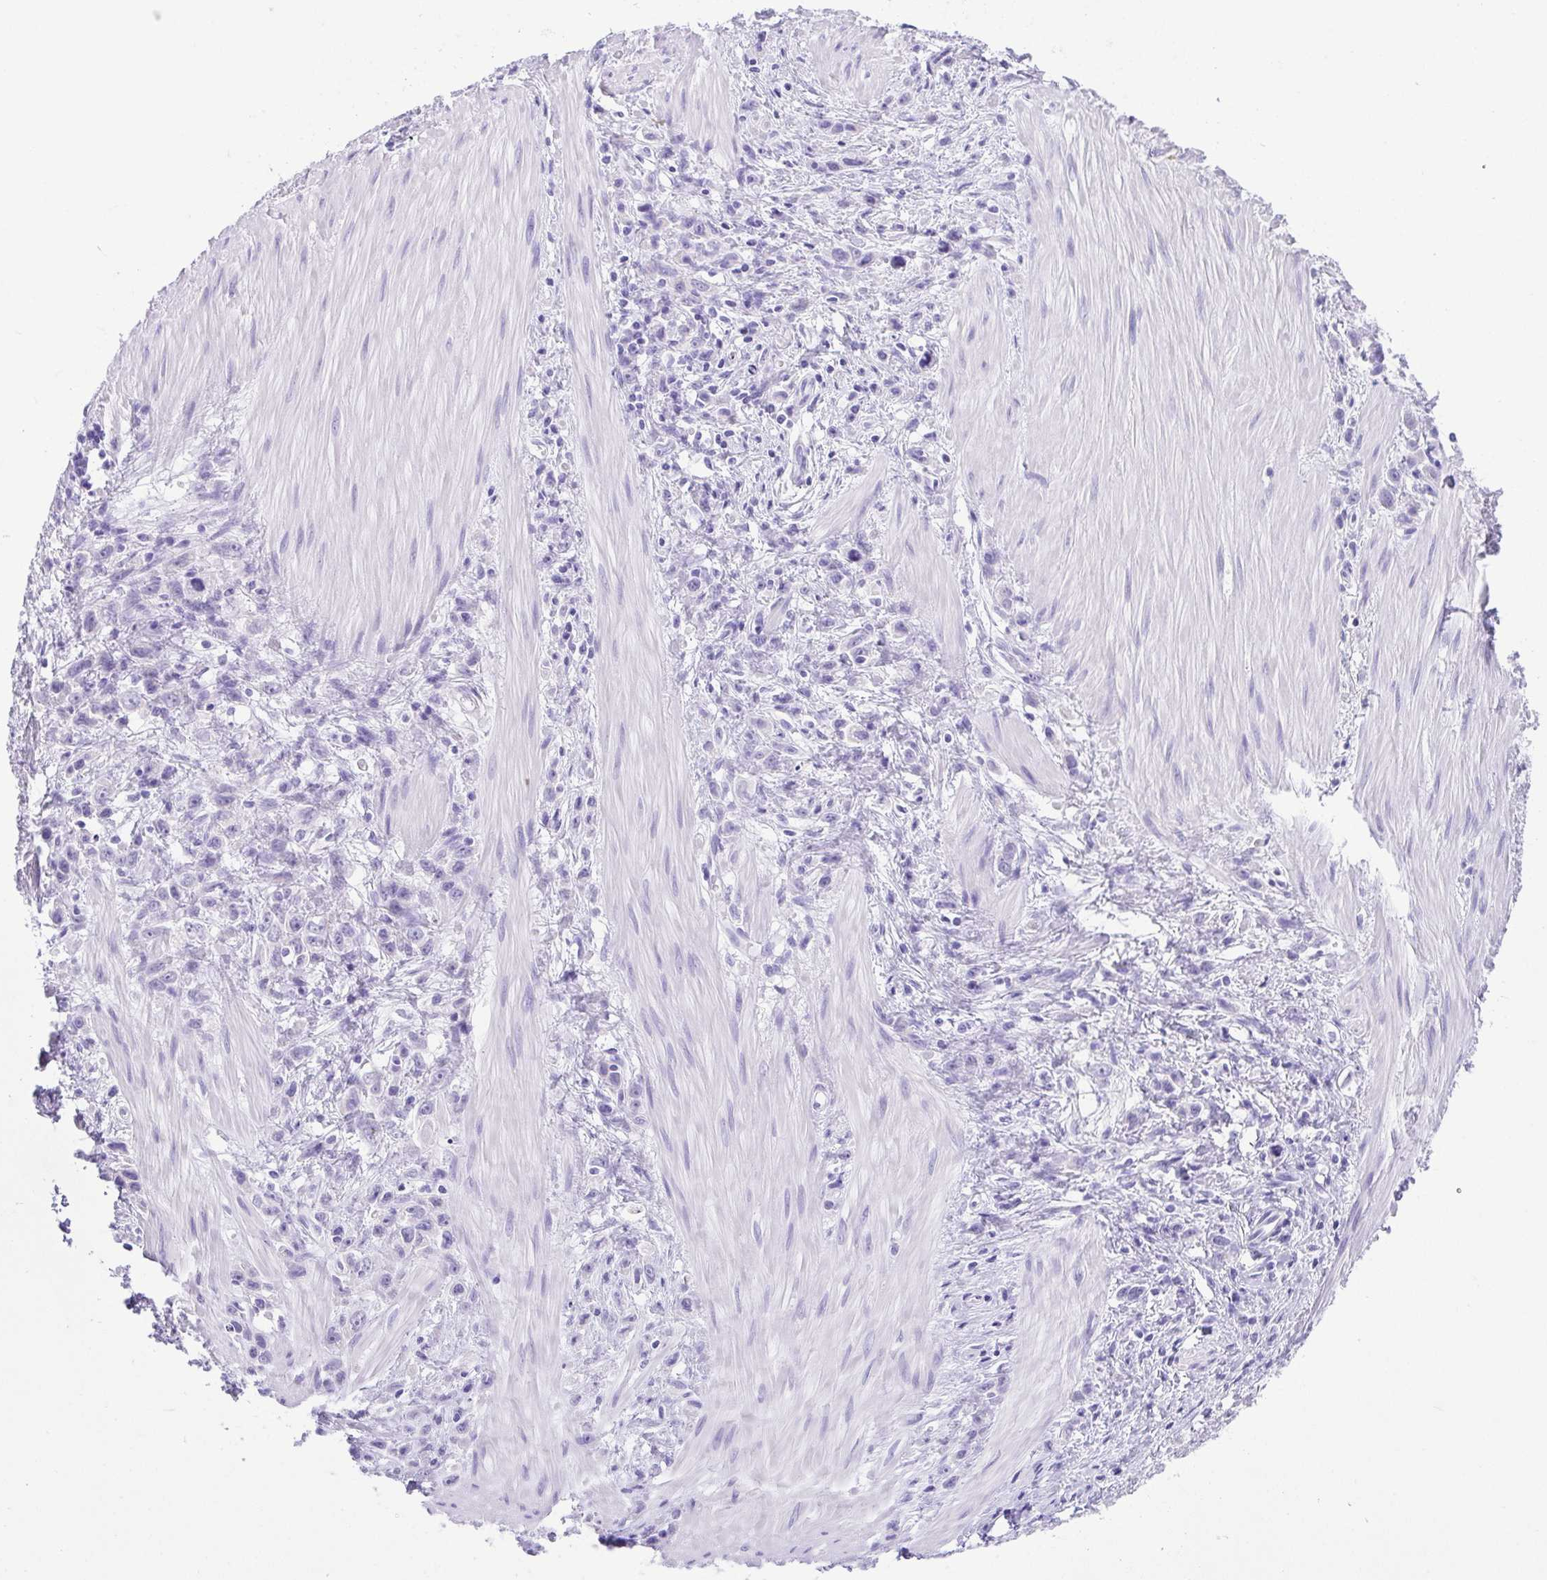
{"staining": {"intensity": "negative", "quantity": "none", "location": "none"}, "tissue": "stomach cancer", "cell_type": "Tumor cells", "image_type": "cancer", "snomed": [{"axis": "morphology", "description": "Adenocarcinoma, NOS"}, {"axis": "topography", "description": "Stomach"}], "caption": "IHC histopathology image of neoplastic tissue: human stomach cancer stained with DAB exhibits no significant protein positivity in tumor cells. Brightfield microscopy of immunohistochemistry (IHC) stained with DAB (3,3'-diaminobenzidine) (brown) and hematoxylin (blue), captured at high magnification.", "gene": "SPATA4", "patient": {"sex": "male", "age": 47}}